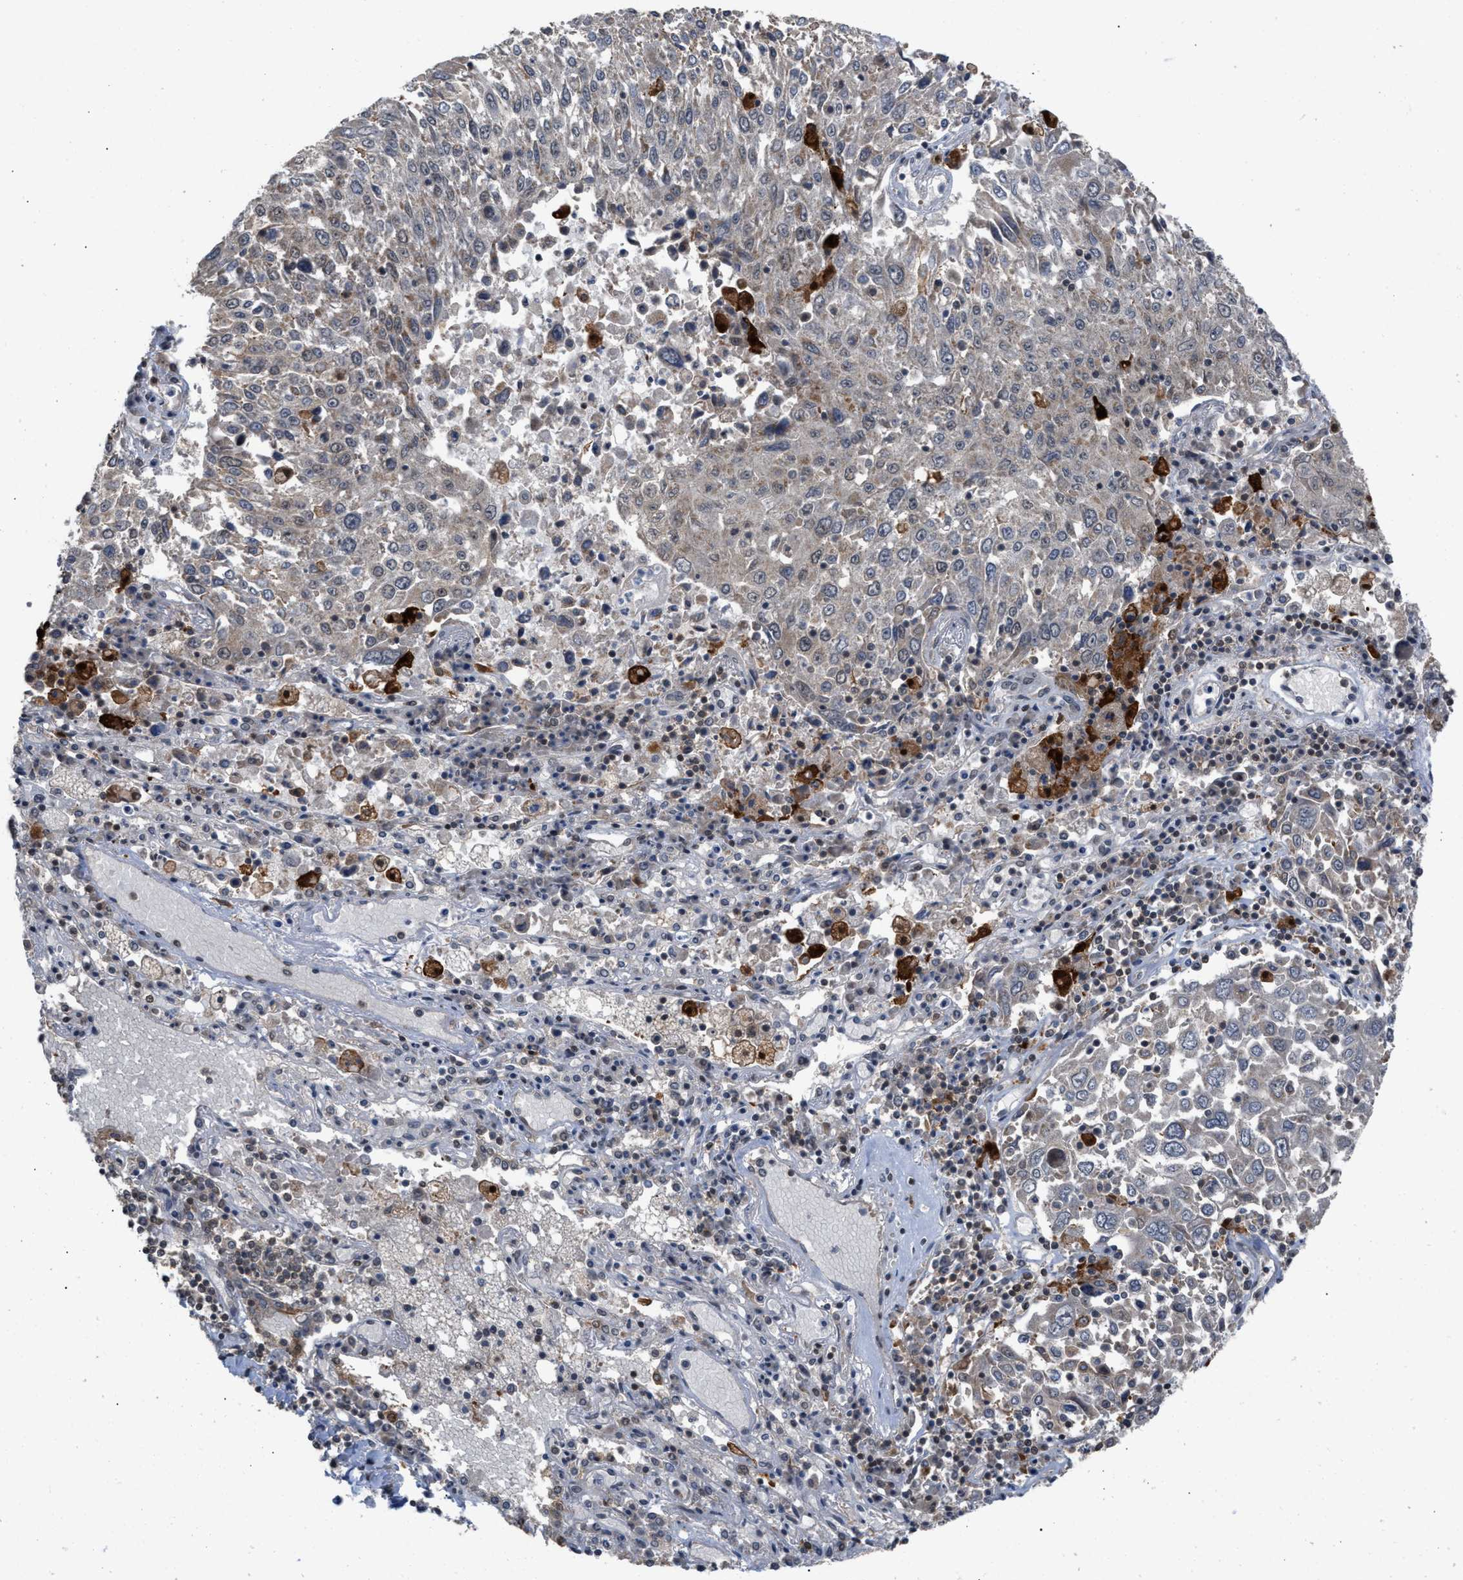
{"staining": {"intensity": "weak", "quantity": "<25%", "location": "cytoplasmic/membranous"}, "tissue": "lung cancer", "cell_type": "Tumor cells", "image_type": "cancer", "snomed": [{"axis": "morphology", "description": "Squamous cell carcinoma, NOS"}, {"axis": "topography", "description": "Lung"}], "caption": "High power microscopy histopathology image of an IHC histopathology image of lung cancer (squamous cell carcinoma), revealing no significant staining in tumor cells.", "gene": "C9orf78", "patient": {"sex": "male", "age": 65}}